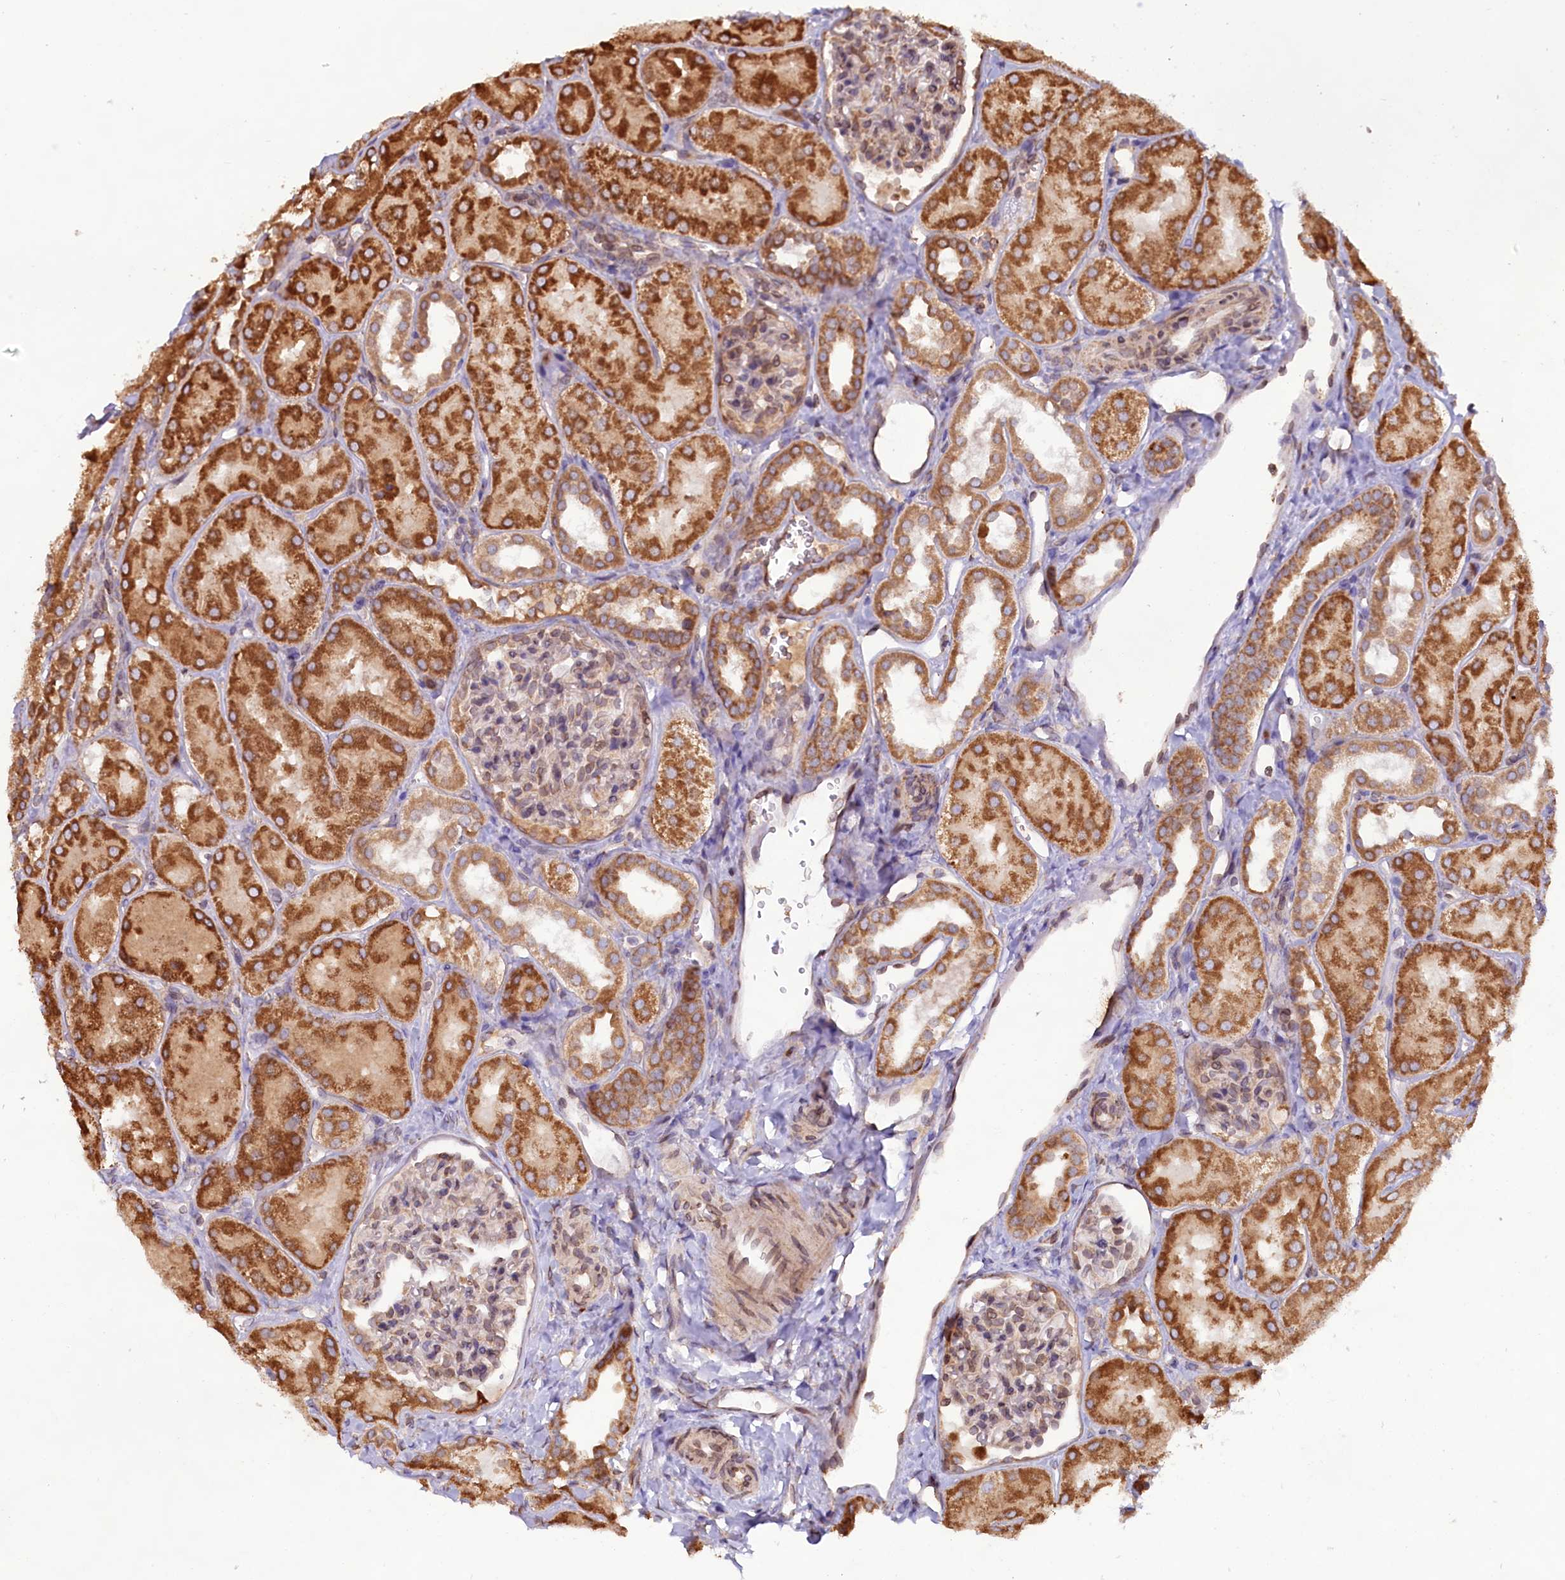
{"staining": {"intensity": "weak", "quantity": "<25%", "location": "cytoplasmic/membranous"}, "tissue": "kidney", "cell_type": "Cells in glomeruli", "image_type": "normal", "snomed": [{"axis": "morphology", "description": "Normal tissue, NOS"}, {"axis": "topography", "description": "Kidney"}, {"axis": "topography", "description": "Urinary bladder"}], "caption": "IHC of unremarkable kidney shows no staining in cells in glomeruli. The staining was performed using DAB (3,3'-diaminobenzidine) to visualize the protein expression in brown, while the nuclei were stained in blue with hematoxylin (Magnification: 20x).", "gene": "TBC1D19", "patient": {"sex": "male", "age": 16}}